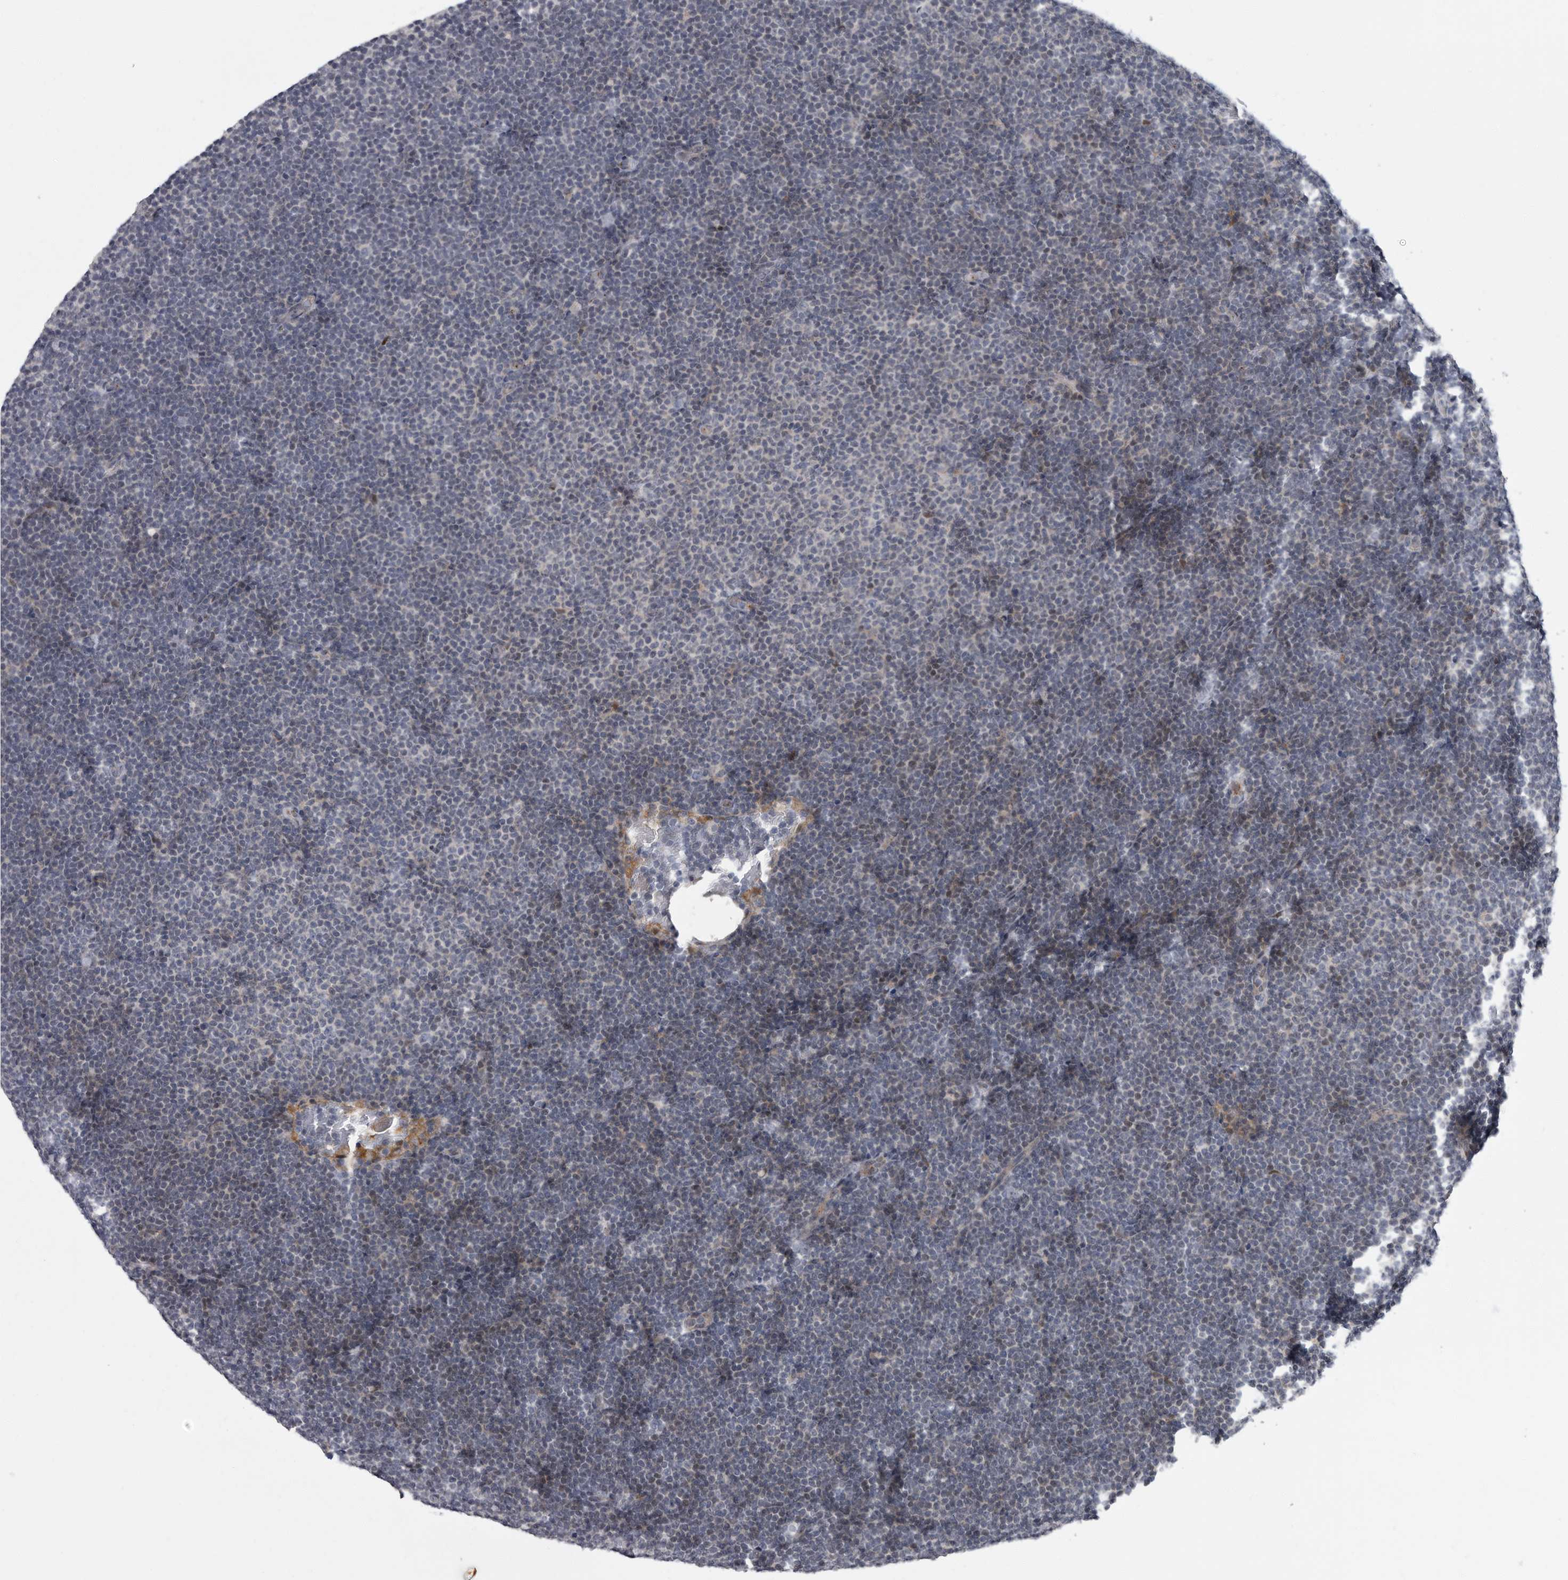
{"staining": {"intensity": "negative", "quantity": "none", "location": "none"}, "tissue": "lymphoma", "cell_type": "Tumor cells", "image_type": "cancer", "snomed": [{"axis": "morphology", "description": "Malignant lymphoma, non-Hodgkin's type, Low grade"}, {"axis": "topography", "description": "Lymph node"}], "caption": "IHC of lymphoma exhibits no staining in tumor cells.", "gene": "PDE7A", "patient": {"sex": "female", "age": 53}}